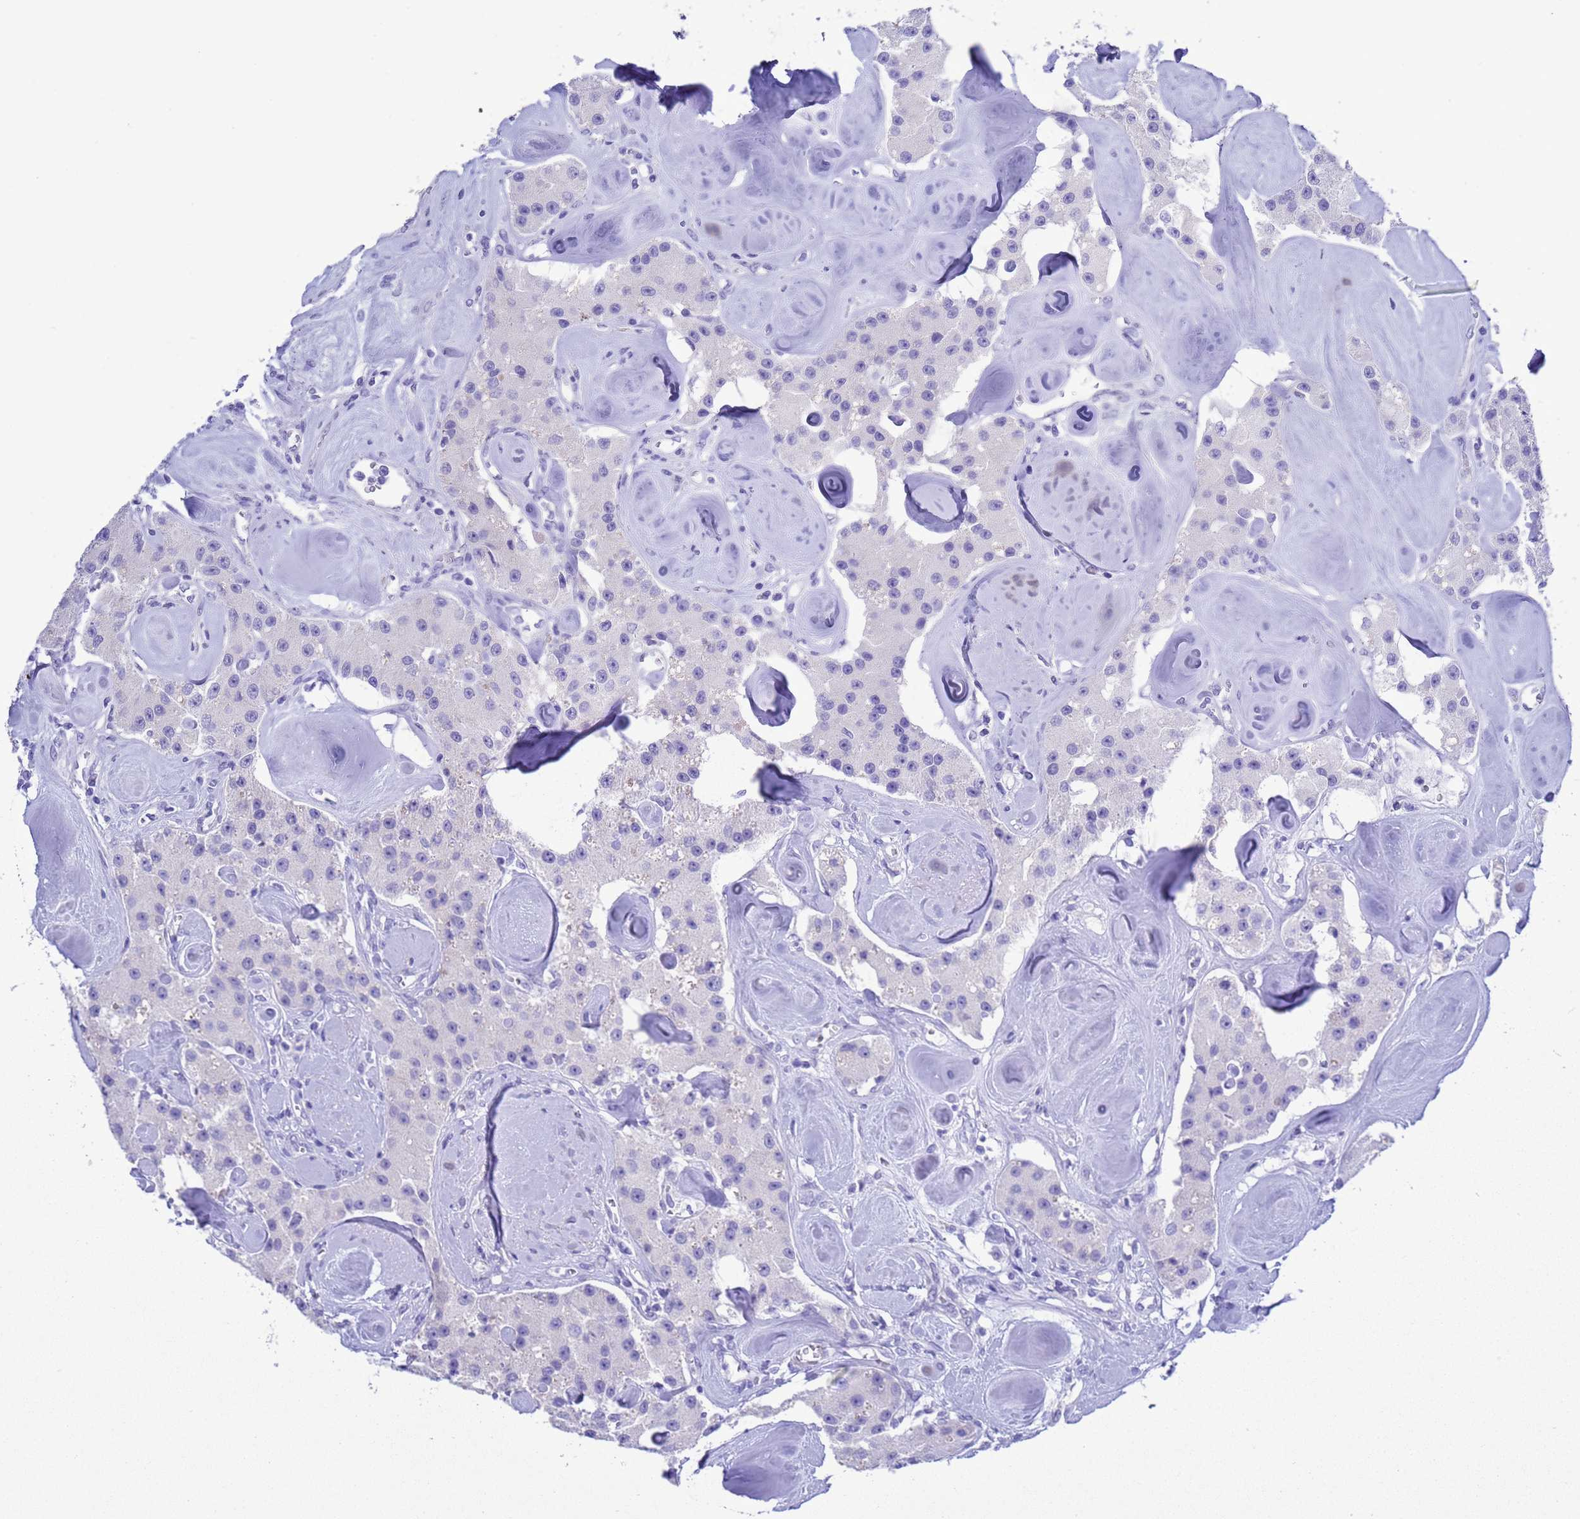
{"staining": {"intensity": "negative", "quantity": "none", "location": "none"}, "tissue": "carcinoid", "cell_type": "Tumor cells", "image_type": "cancer", "snomed": [{"axis": "morphology", "description": "Carcinoid, malignant, NOS"}, {"axis": "topography", "description": "Pancreas"}], "caption": "Protein analysis of carcinoid exhibits no significant positivity in tumor cells.", "gene": "GSTM1", "patient": {"sex": "male", "age": 41}}